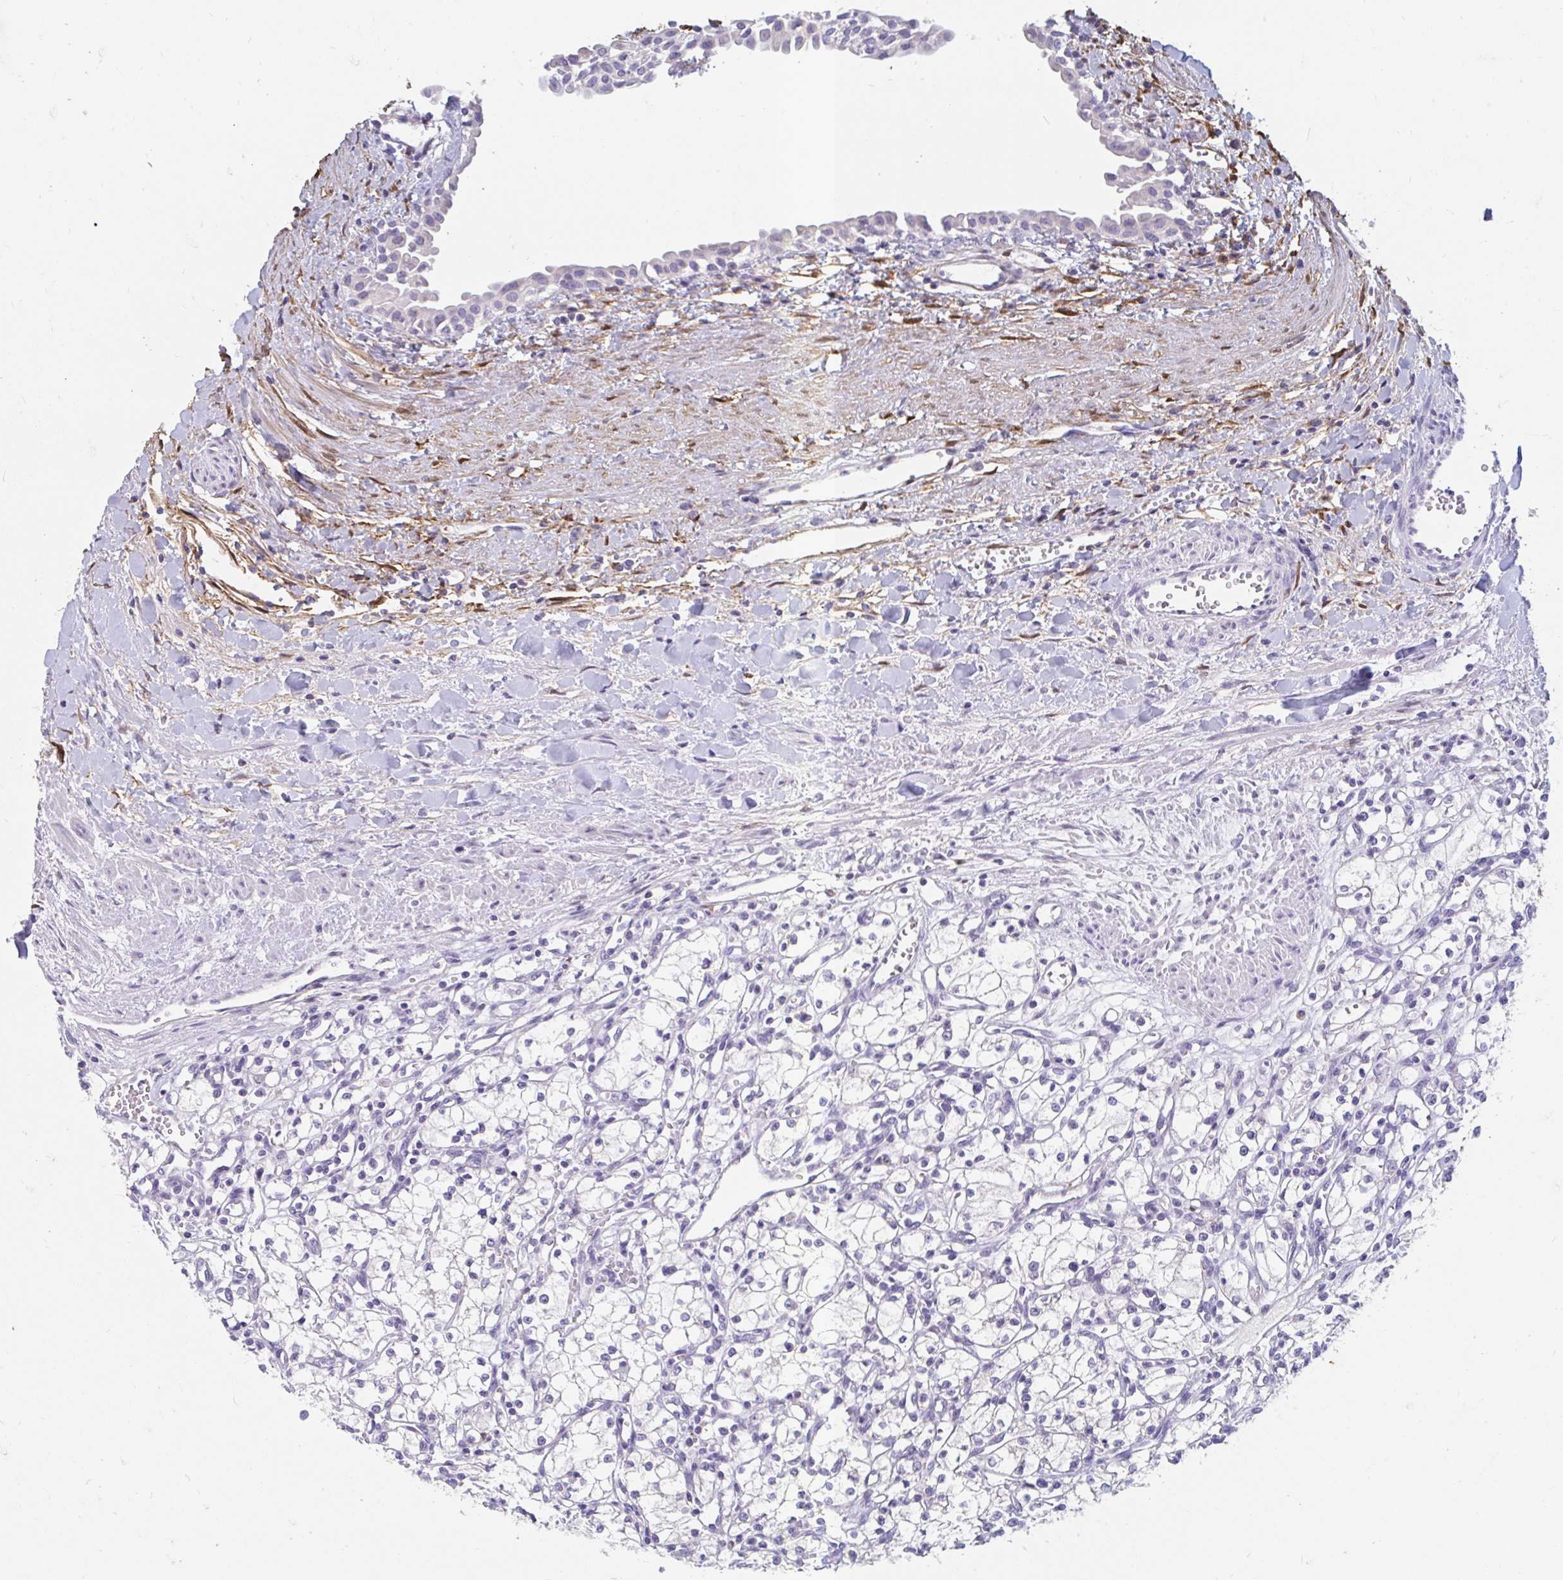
{"staining": {"intensity": "negative", "quantity": "none", "location": "none"}, "tissue": "renal cancer", "cell_type": "Tumor cells", "image_type": "cancer", "snomed": [{"axis": "morphology", "description": "Adenocarcinoma, NOS"}, {"axis": "topography", "description": "Kidney"}], "caption": "Renal cancer (adenocarcinoma) was stained to show a protein in brown. There is no significant expression in tumor cells.", "gene": "ADH1A", "patient": {"sex": "male", "age": 59}}